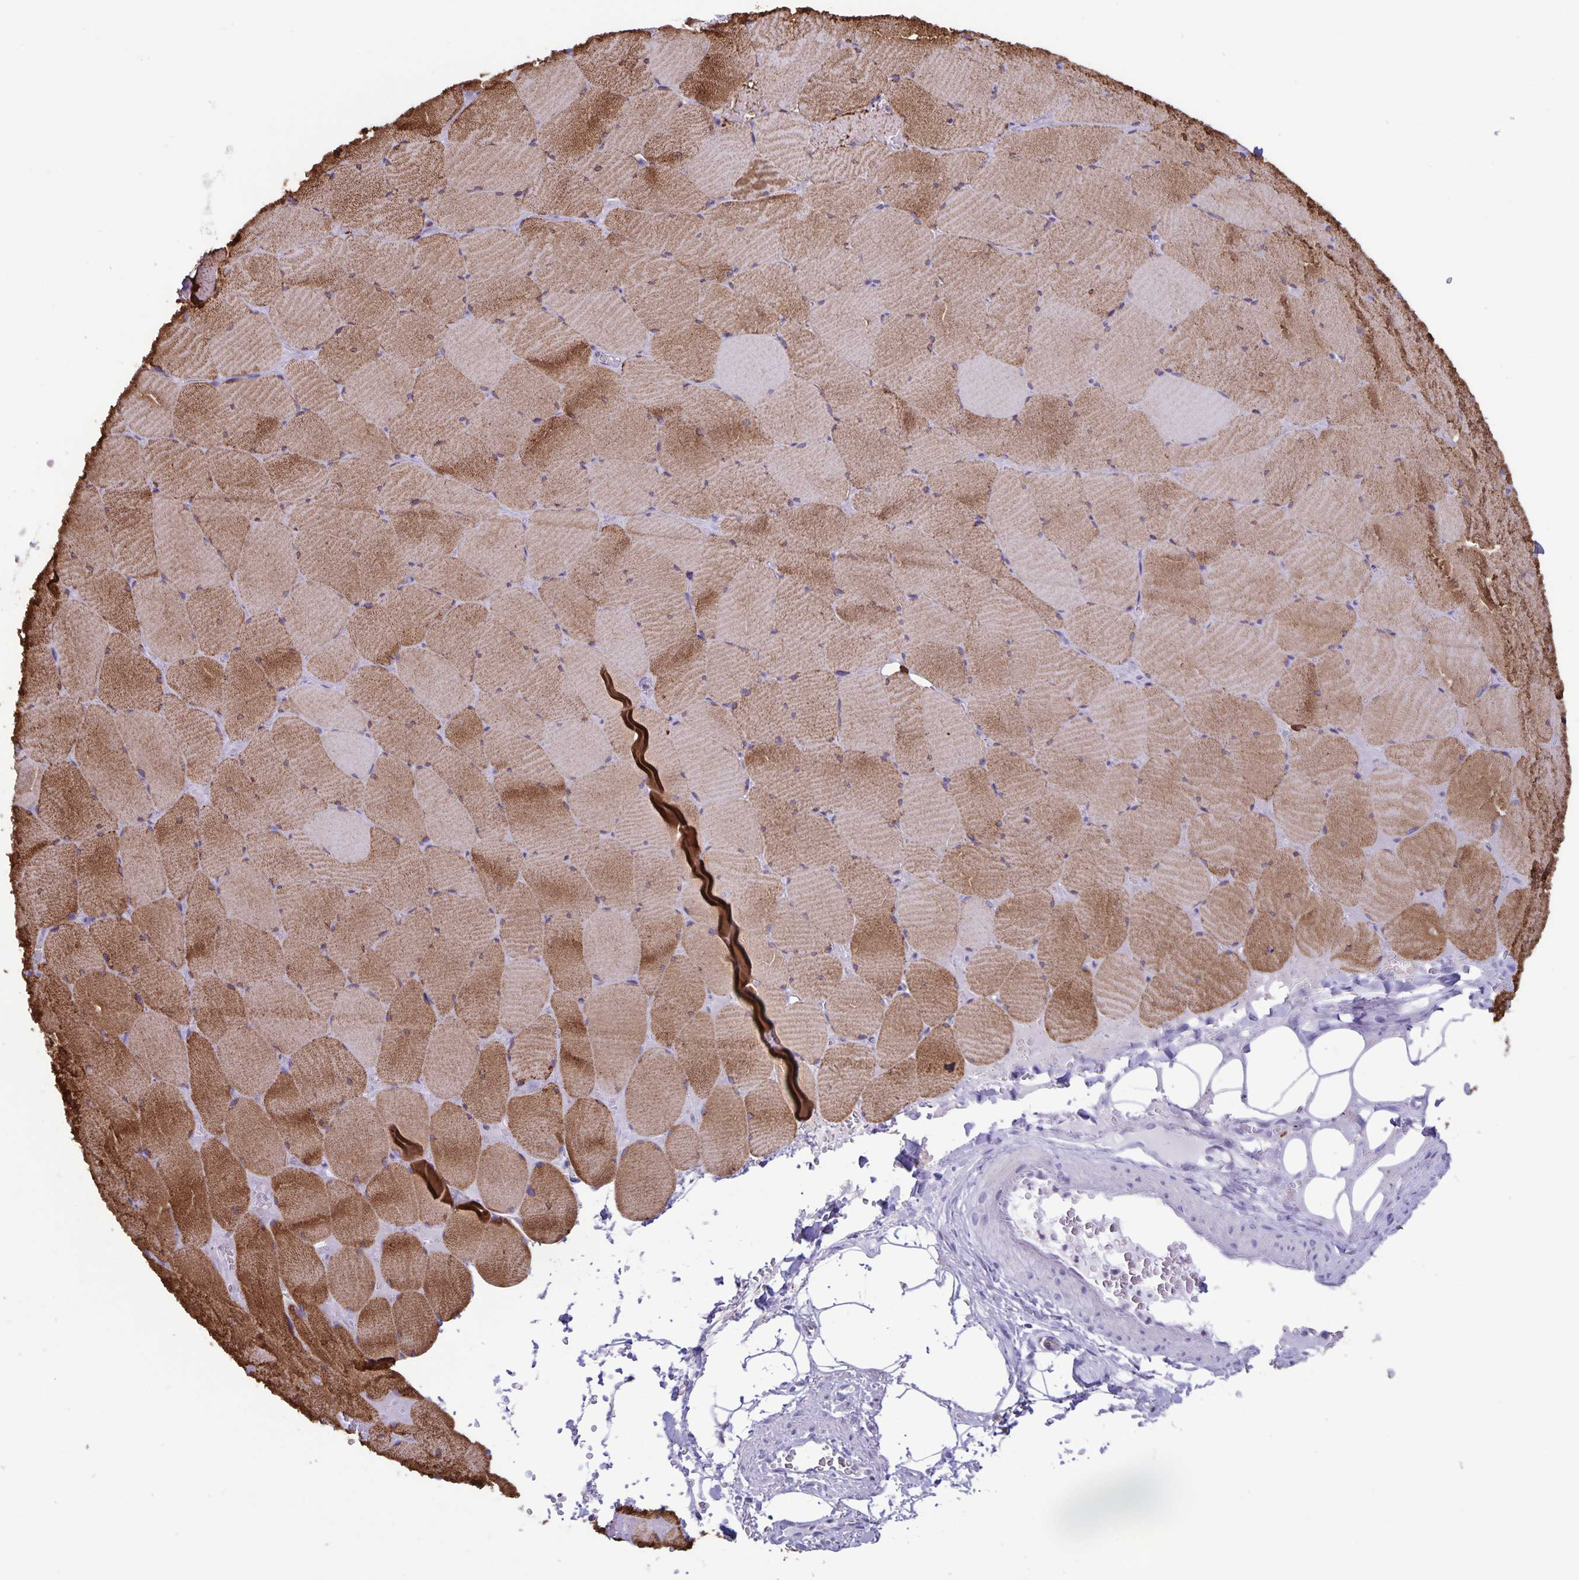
{"staining": {"intensity": "moderate", "quantity": ">75%", "location": "cytoplasmic/membranous"}, "tissue": "skeletal muscle", "cell_type": "Myocytes", "image_type": "normal", "snomed": [{"axis": "morphology", "description": "Normal tissue, NOS"}, {"axis": "topography", "description": "Skeletal muscle"}, {"axis": "topography", "description": "Head-Neck"}], "caption": "Immunohistochemical staining of unremarkable human skeletal muscle exhibits moderate cytoplasmic/membranous protein staining in approximately >75% of myocytes.", "gene": "IBTK", "patient": {"sex": "male", "age": 66}}